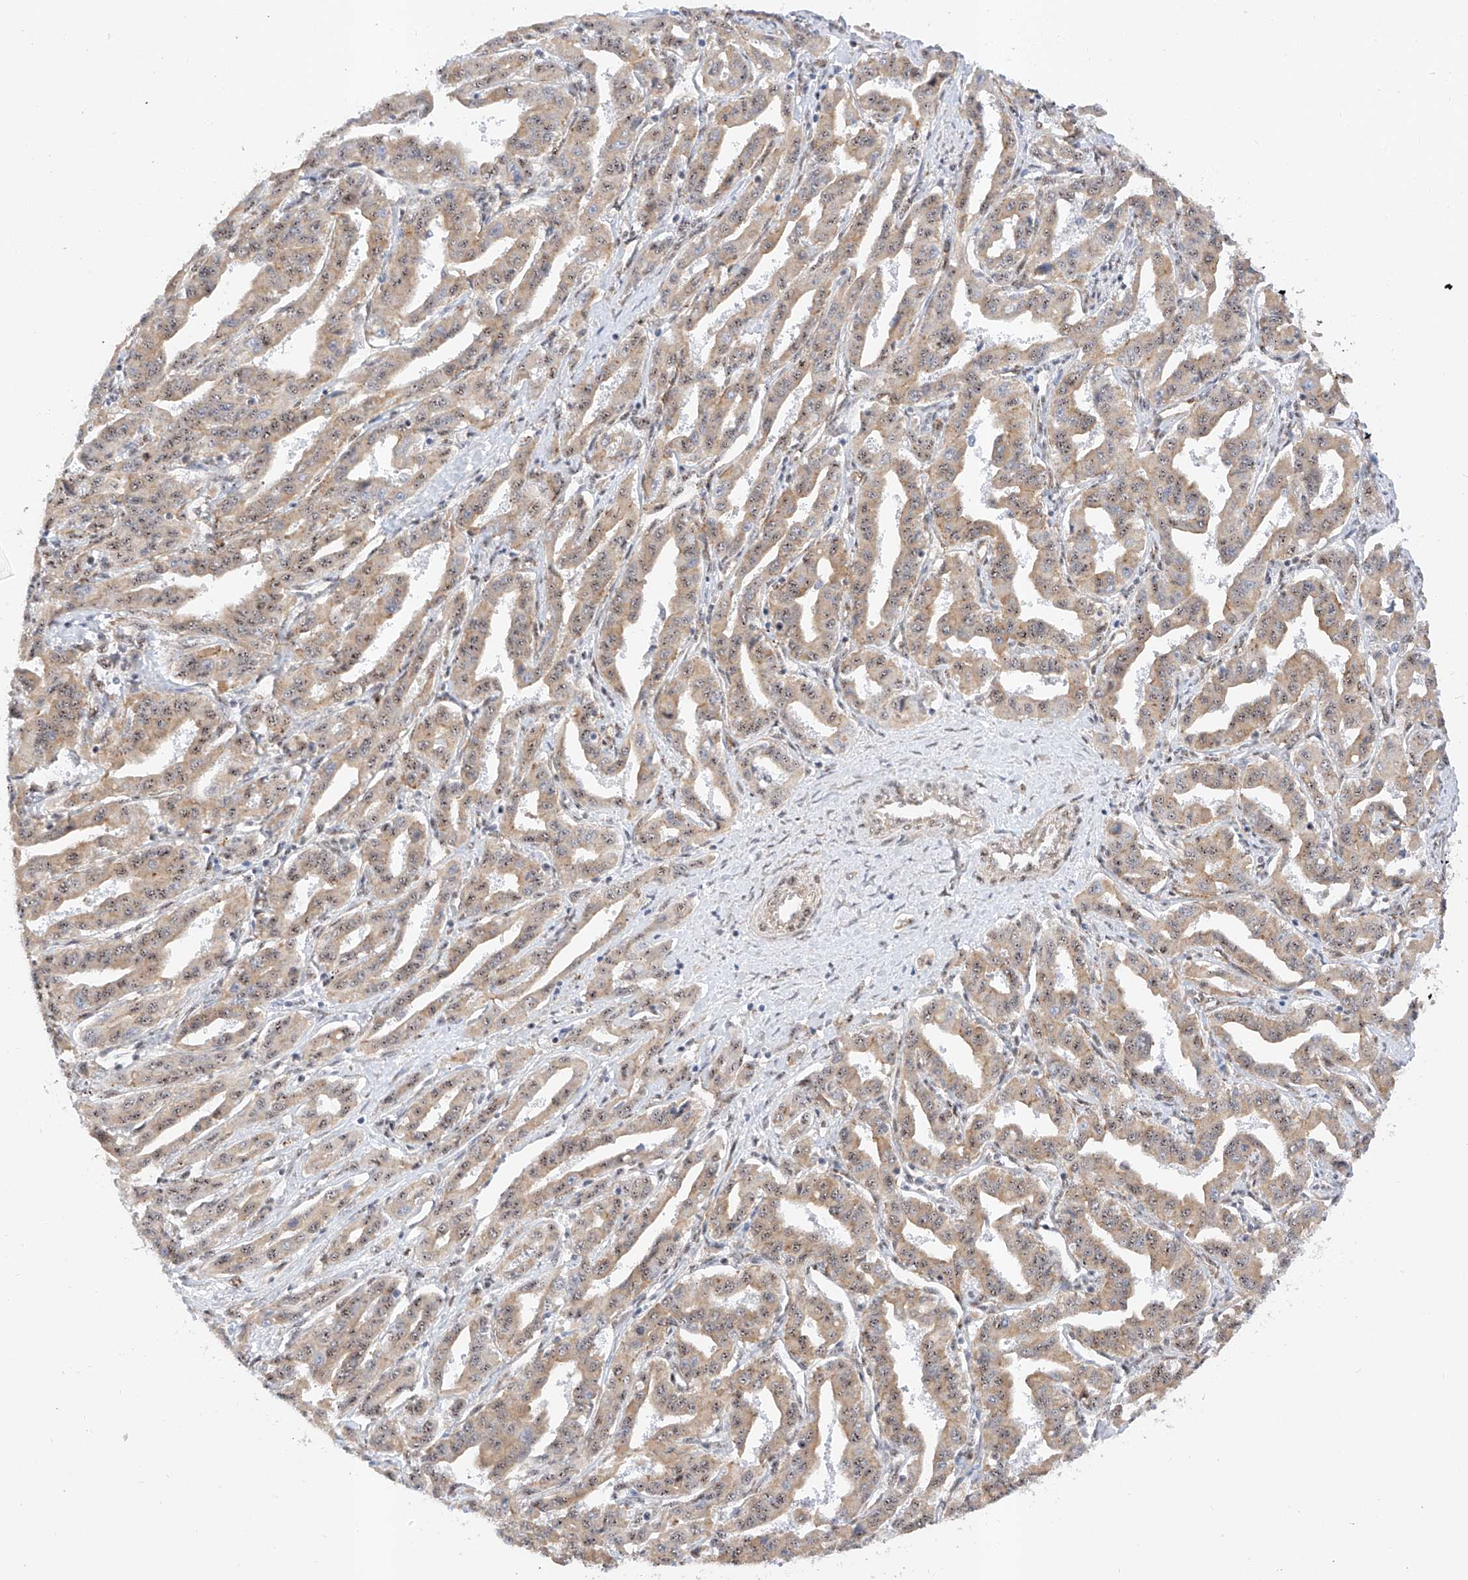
{"staining": {"intensity": "weak", "quantity": ">75%", "location": "cytoplasmic/membranous,nuclear"}, "tissue": "liver cancer", "cell_type": "Tumor cells", "image_type": "cancer", "snomed": [{"axis": "morphology", "description": "Cholangiocarcinoma"}, {"axis": "topography", "description": "Liver"}], "caption": "Protein analysis of cholangiocarcinoma (liver) tissue demonstrates weak cytoplasmic/membranous and nuclear staining in approximately >75% of tumor cells. (DAB (3,3'-diaminobenzidine) IHC, brown staining for protein, blue staining for nuclei).", "gene": "ATXN7L2", "patient": {"sex": "male", "age": 59}}